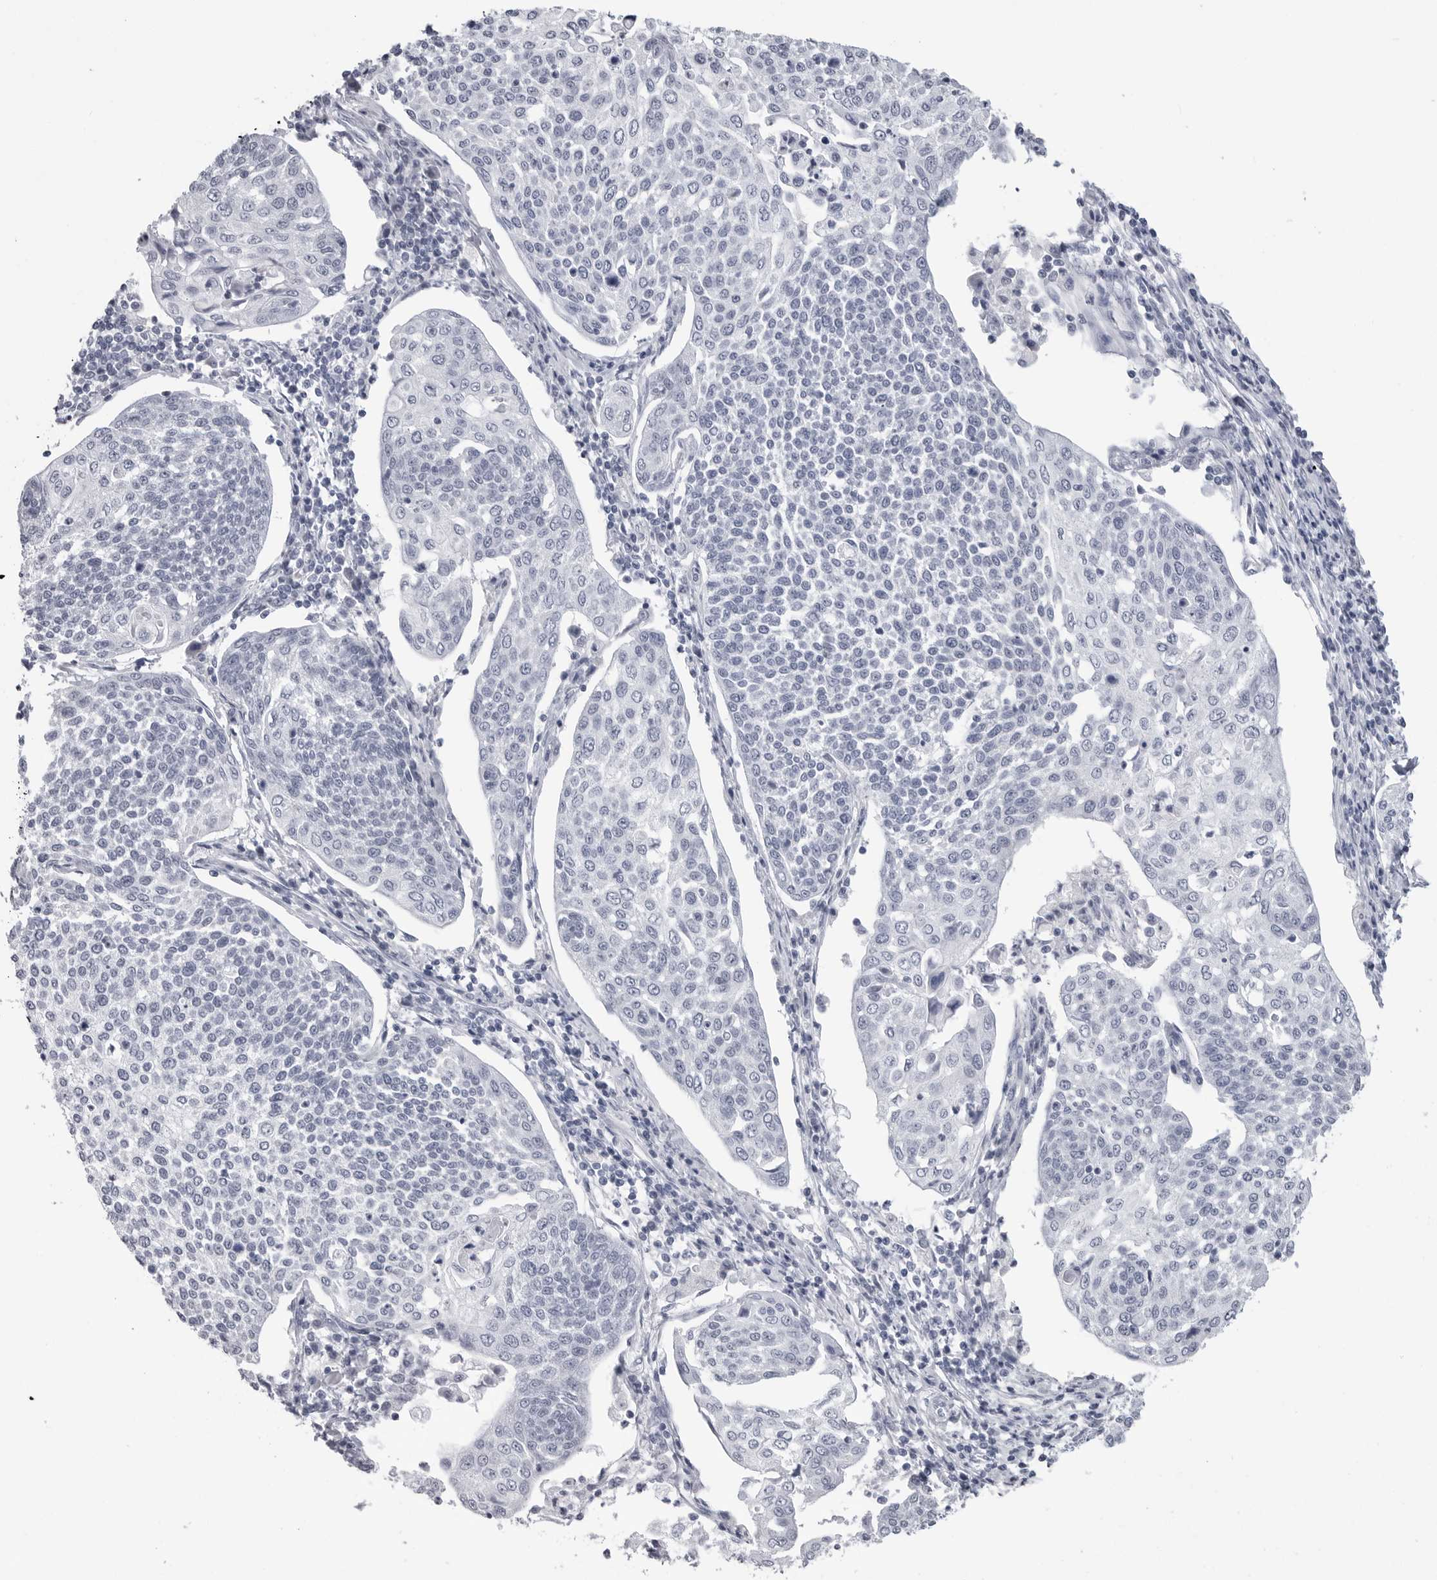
{"staining": {"intensity": "negative", "quantity": "none", "location": "none"}, "tissue": "cervical cancer", "cell_type": "Tumor cells", "image_type": "cancer", "snomed": [{"axis": "morphology", "description": "Squamous cell carcinoma, NOS"}, {"axis": "topography", "description": "Cervix"}], "caption": "This is a micrograph of immunohistochemistry (IHC) staining of cervical cancer, which shows no positivity in tumor cells.", "gene": "PGA3", "patient": {"sex": "female", "age": 34}}